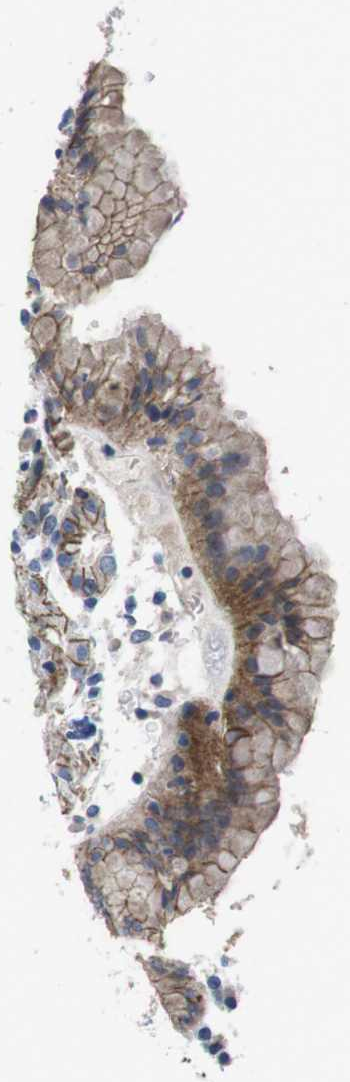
{"staining": {"intensity": "strong", "quantity": "25%-75%", "location": "cytoplasmic/membranous"}, "tissue": "stomach", "cell_type": "Glandular cells", "image_type": "normal", "snomed": [{"axis": "morphology", "description": "Normal tissue, NOS"}, {"axis": "topography", "description": "Stomach"}, {"axis": "topography", "description": "Stomach, lower"}], "caption": "This is an image of immunohistochemistry staining of normal stomach, which shows strong expression in the cytoplasmic/membranous of glandular cells.", "gene": "SCRIB", "patient": {"sex": "female", "age": 75}}